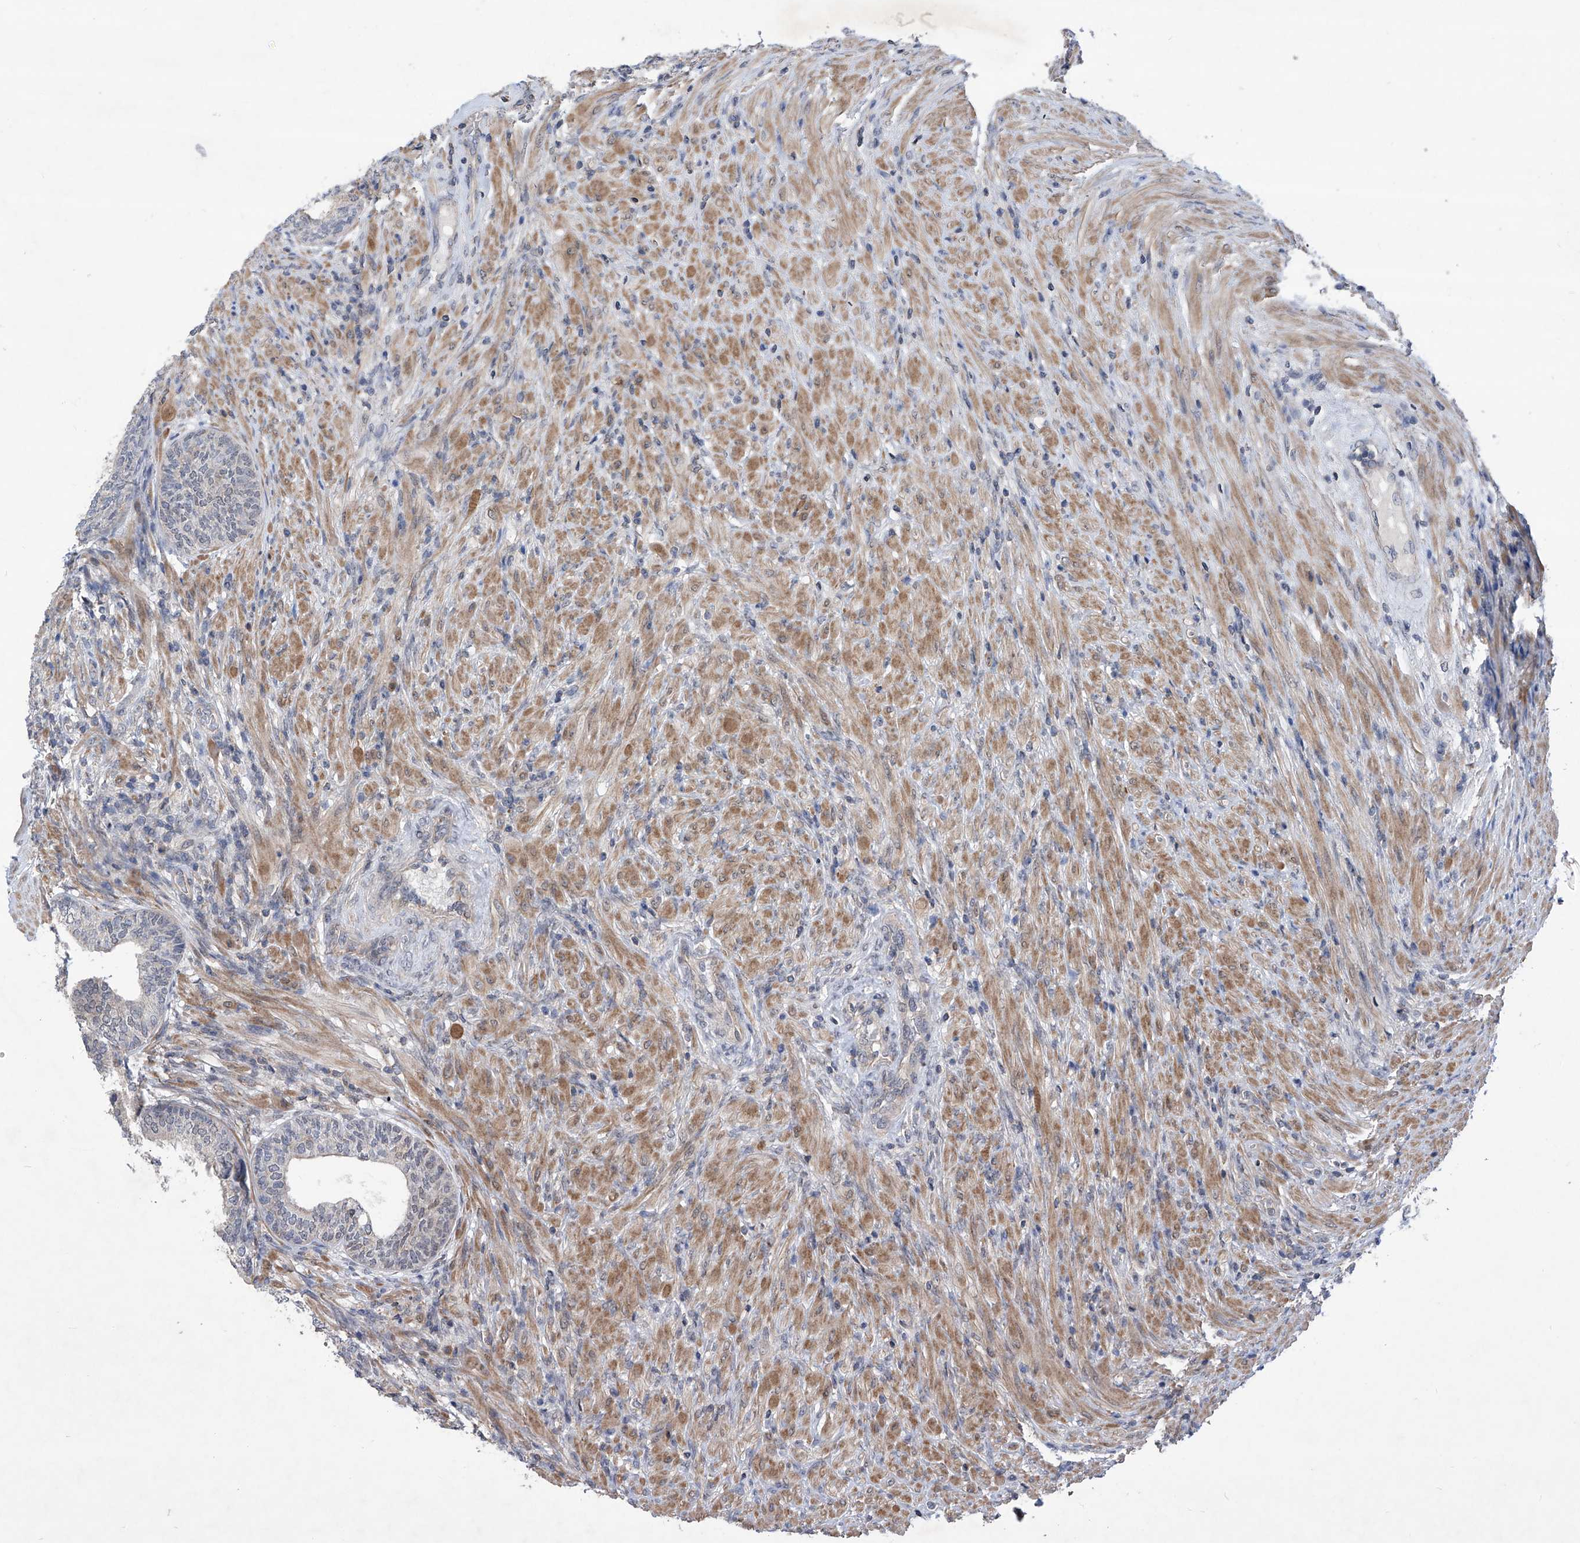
{"staining": {"intensity": "weak", "quantity": "<25%", "location": "cytoplasmic/membranous"}, "tissue": "prostate", "cell_type": "Glandular cells", "image_type": "normal", "snomed": [{"axis": "morphology", "description": "Normal tissue, NOS"}, {"axis": "topography", "description": "Prostate"}], "caption": "The immunohistochemistry image has no significant expression in glandular cells of prostate.", "gene": "KIFC2", "patient": {"sex": "male", "age": 76}}